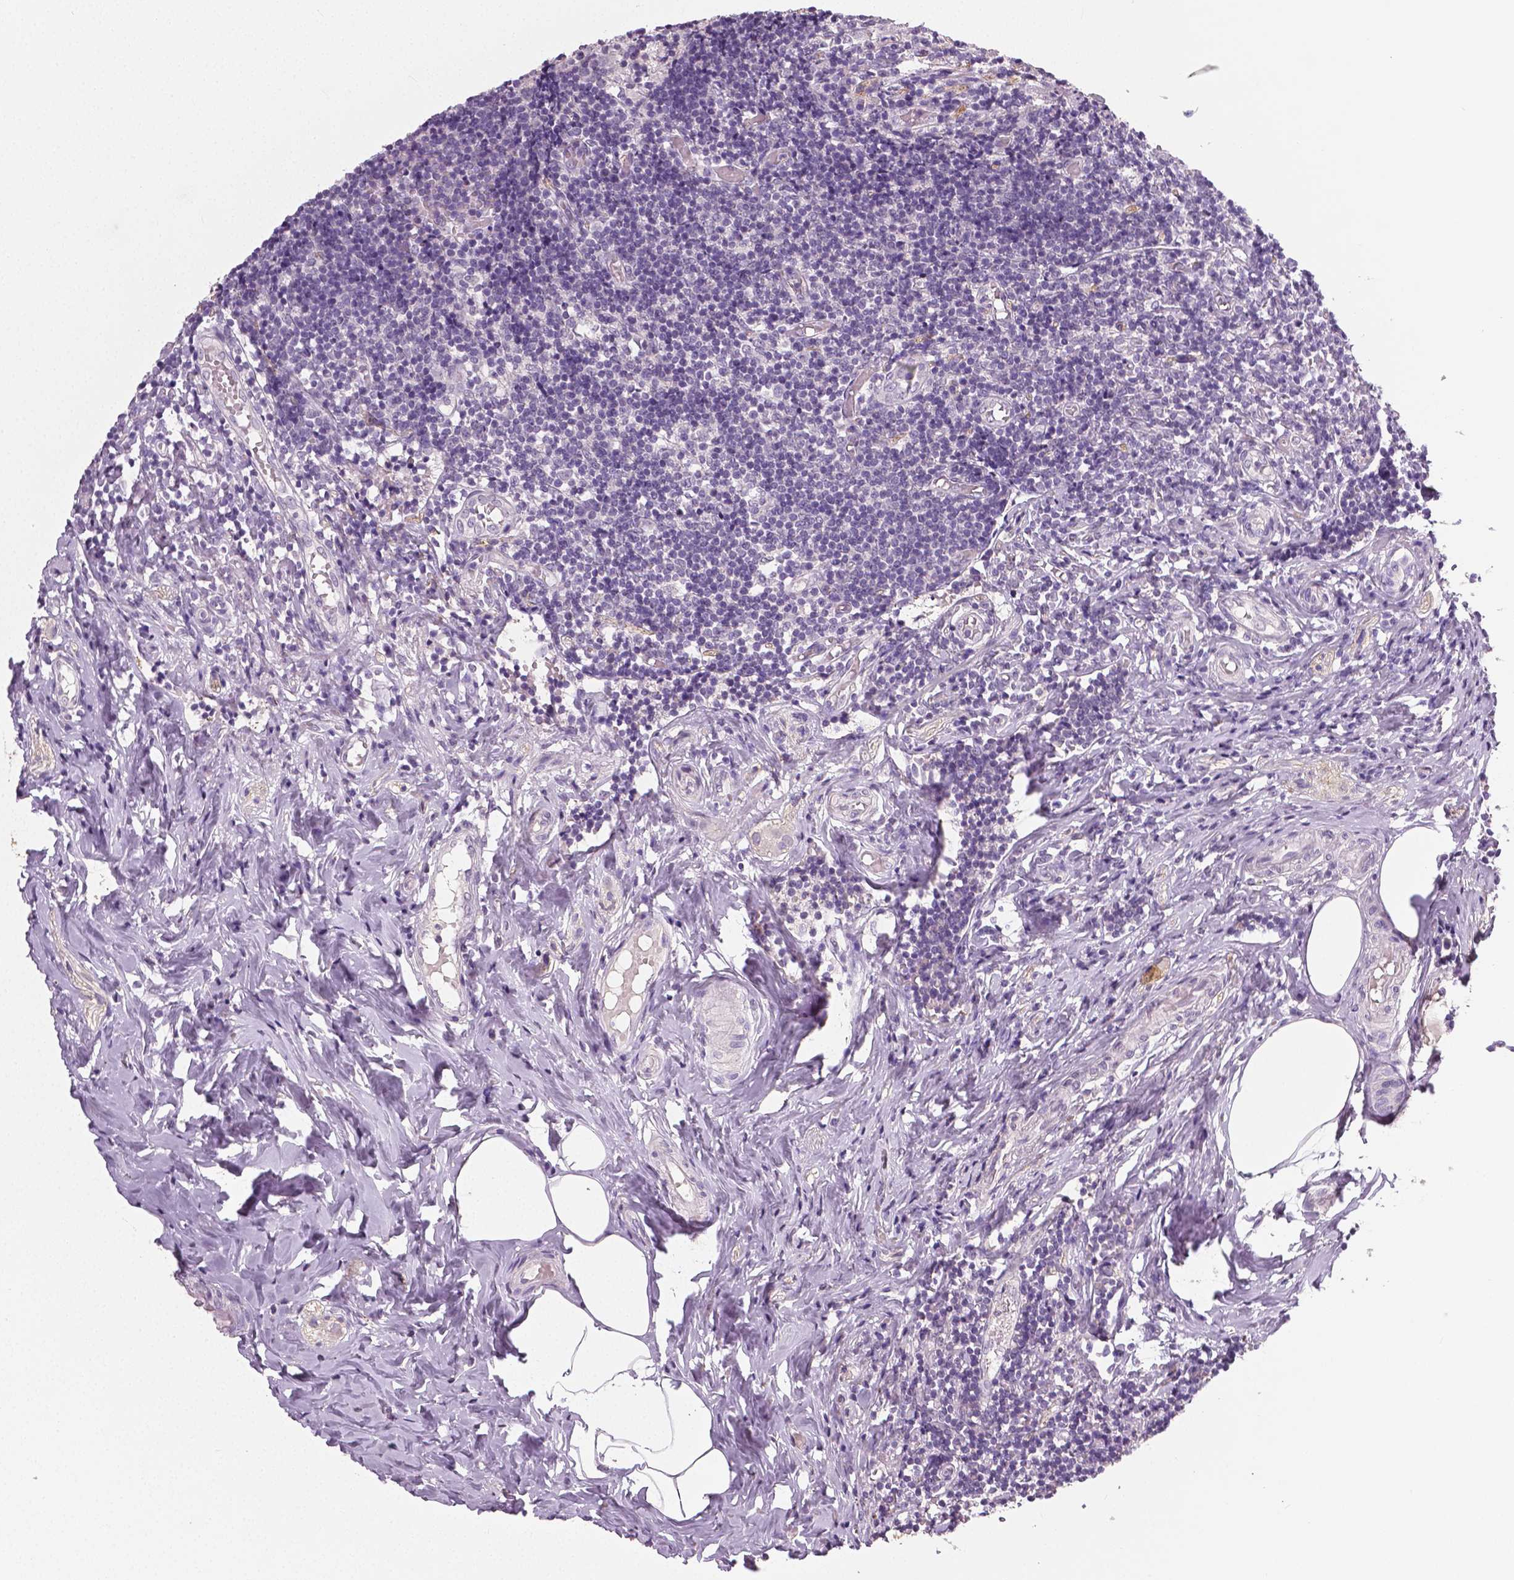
{"staining": {"intensity": "negative", "quantity": "none", "location": "none"}, "tissue": "appendix", "cell_type": "Lymphoid tissue", "image_type": "normal", "snomed": [{"axis": "morphology", "description": "Normal tissue, NOS"}, {"axis": "topography", "description": "Appendix"}], "caption": "Immunohistochemistry (IHC) image of unremarkable appendix: human appendix stained with DAB (3,3'-diaminobenzidine) shows no significant protein staining in lymphoid tissue. Nuclei are stained in blue.", "gene": "NECAB1", "patient": {"sex": "female", "age": 32}}